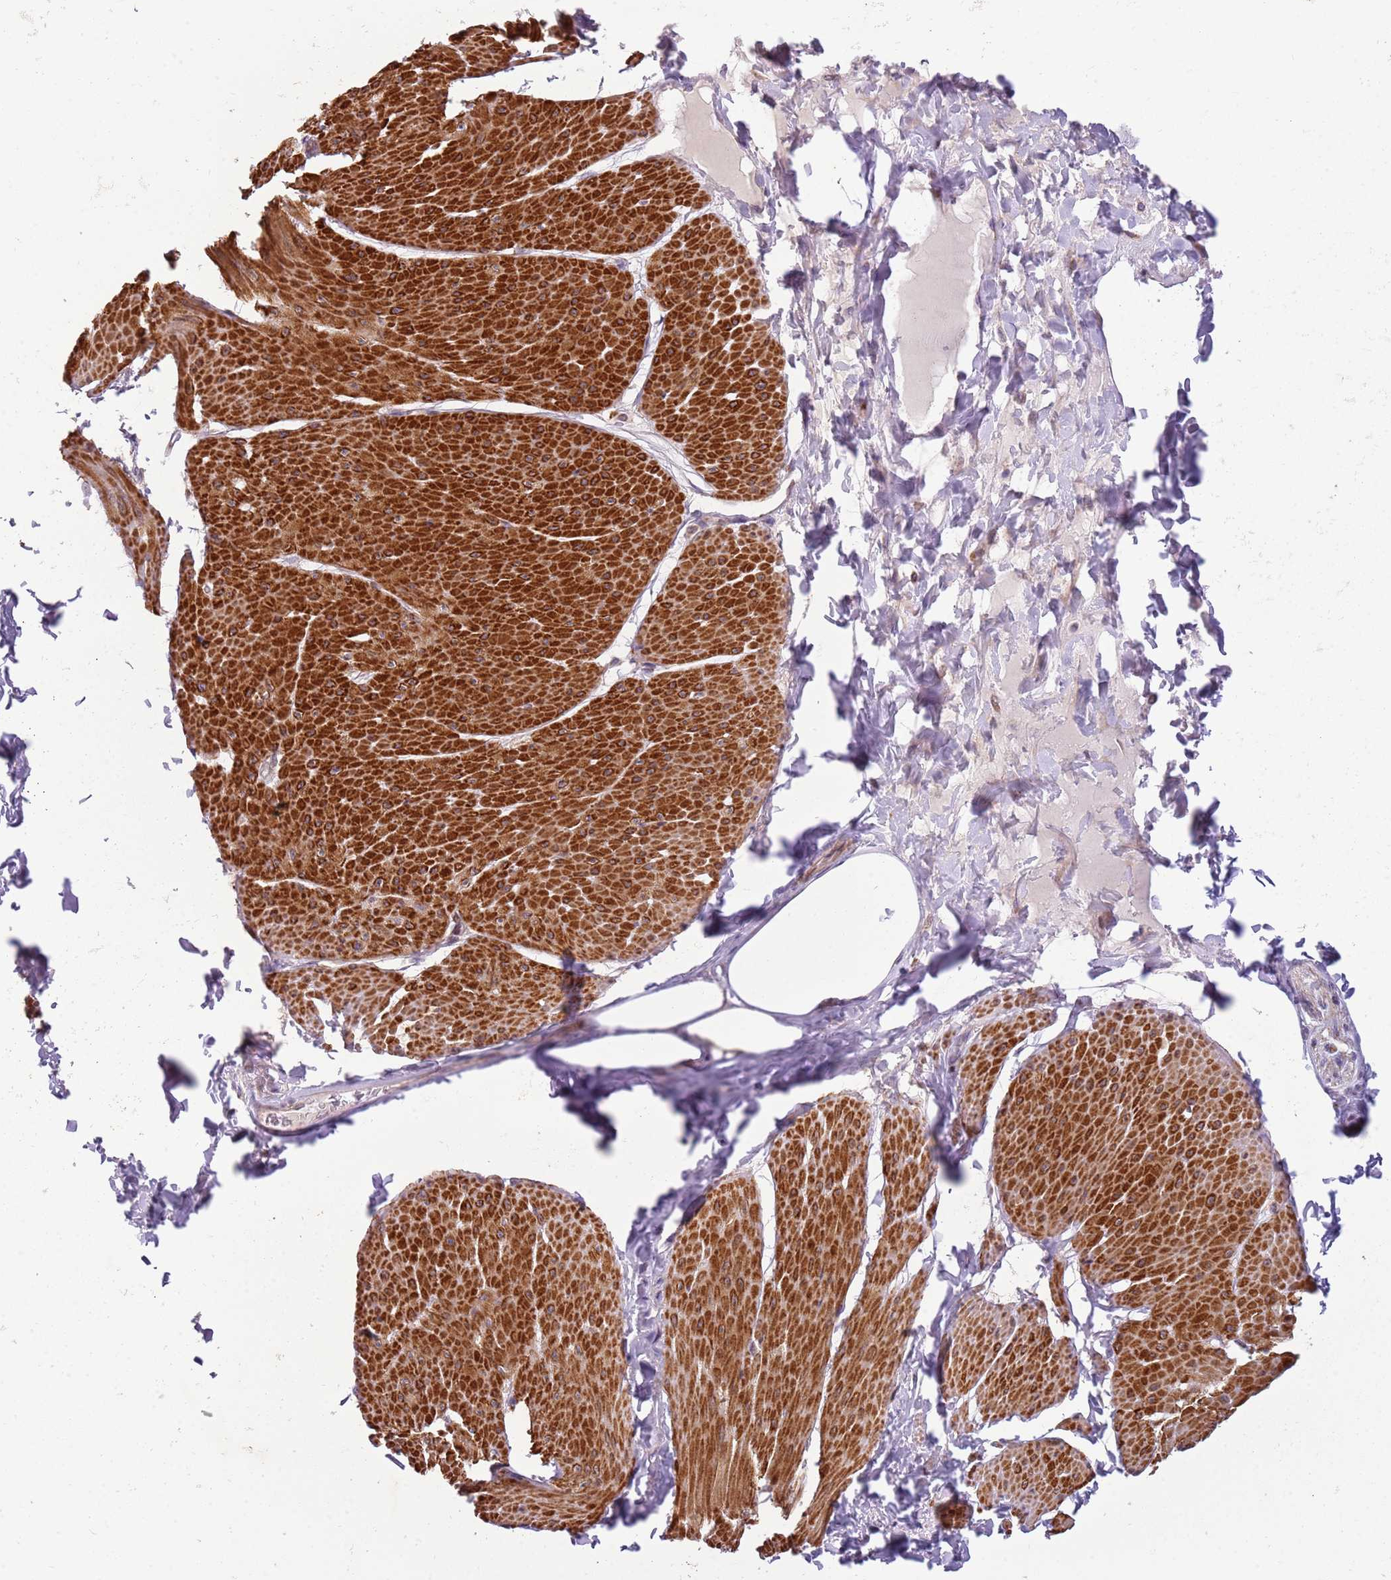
{"staining": {"intensity": "strong", "quantity": ">75%", "location": "cytoplasmic/membranous"}, "tissue": "smooth muscle", "cell_type": "Smooth muscle cells", "image_type": "normal", "snomed": [{"axis": "morphology", "description": "Urothelial carcinoma, High grade"}, {"axis": "topography", "description": "Urinary bladder"}], "caption": "A brown stain highlights strong cytoplasmic/membranous staining of a protein in smooth muscle cells of unremarkable human smooth muscle.", "gene": "PVRIG", "patient": {"sex": "male", "age": 46}}